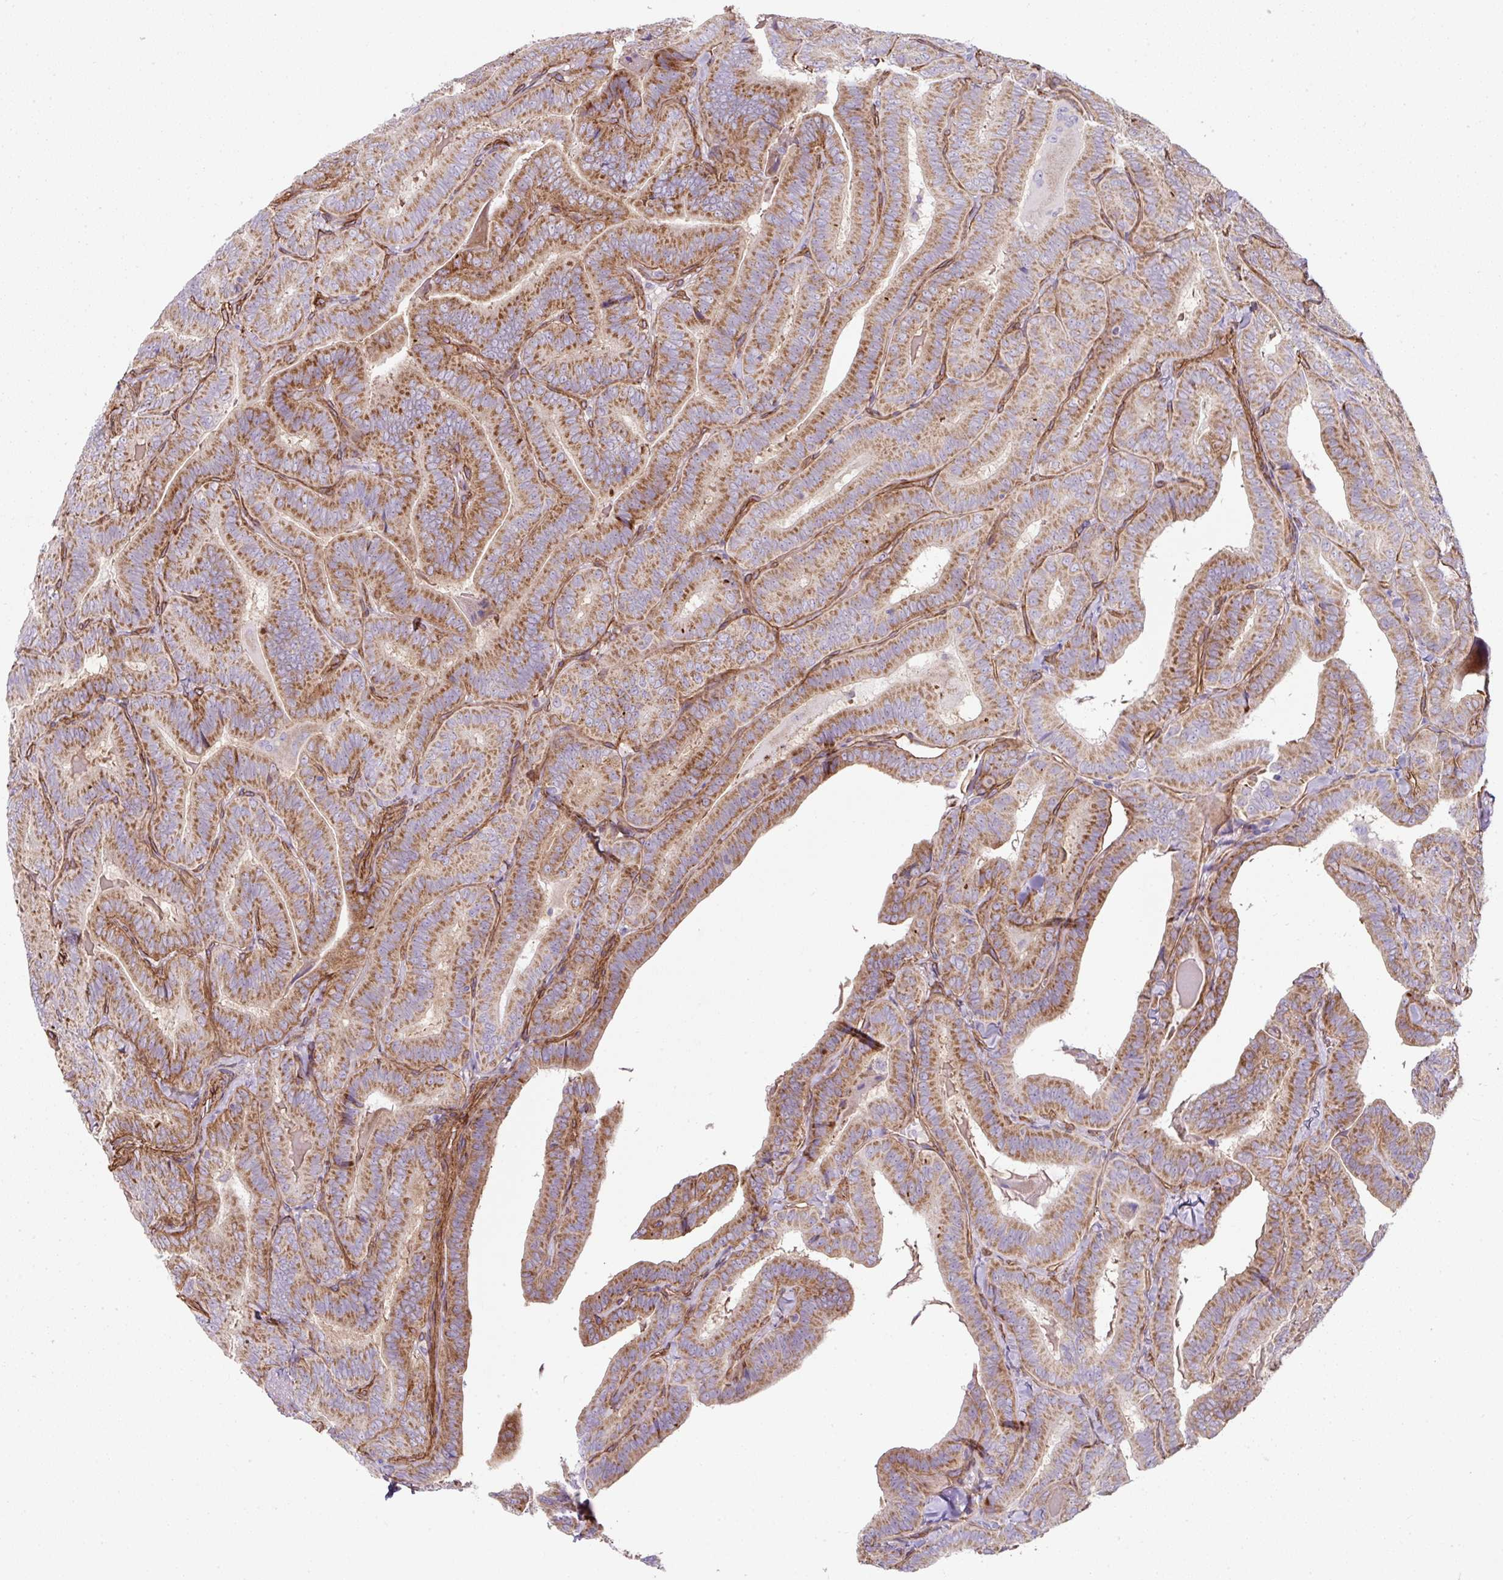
{"staining": {"intensity": "moderate", "quantity": ">75%", "location": "cytoplasmic/membranous"}, "tissue": "thyroid cancer", "cell_type": "Tumor cells", "image_type": "cancer", "snomed": [{"axis": "morphology", "description": "Papillary adenocarcinoma, NOS"}, {"axis": "topography", "description": "Thyroid gland"}], "caption": "Immunohistochemistry micrograph of neoplastic tissue: human thyroid cancer (papillary adenocarcinoma) stained using IHC exhibits medium levels of moderate protein expression localized specifically in the cytoplasmic/membranous of tumor cells, appearing as a cytoplasmic/membranous brown color.", "gene": "ANKUB1", "patient": {"sex": "male", "age": 61}}